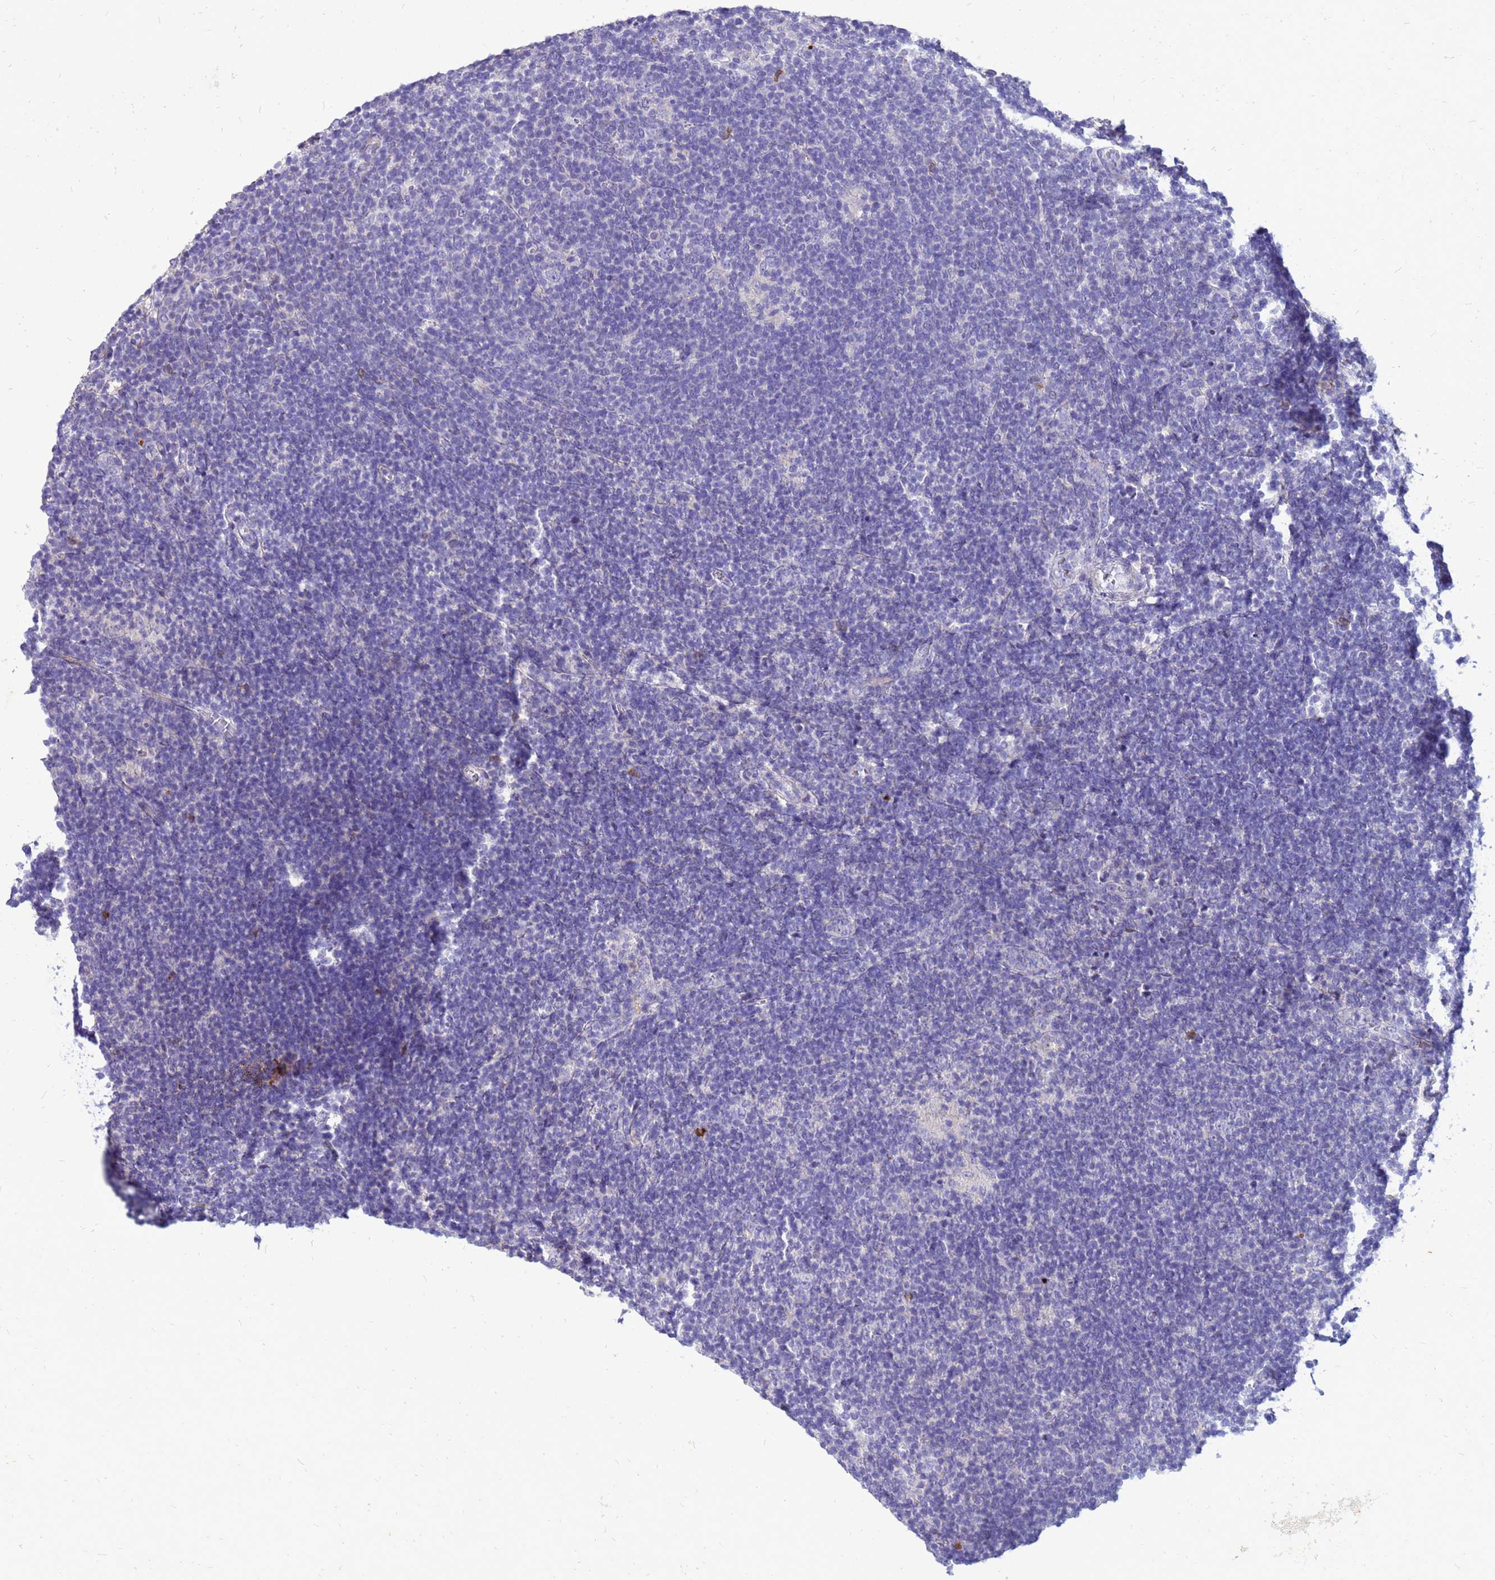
{"staining": {"intensity": "negative", "quantity": "none", "location": "none"}, "tissue": "lymphoma", "cell_type": "Tumor cells", "image_type": "cancer", "snomed": [{"axis": "morphology", "description": "Hodgkin's disease, NOS"}, {"axis": "topography", "description": "Lymph node"}], "caption": "Immunohistochemical staining of human Hodgkin's disease displays no significant expression in tumor cells. (DAB (3,3'-diaminobenzidine) immunohistochemistry with hematoxylin counter stain).", "gene": "AKR1C1", "patient": {"sex": "female", "age": 57}}